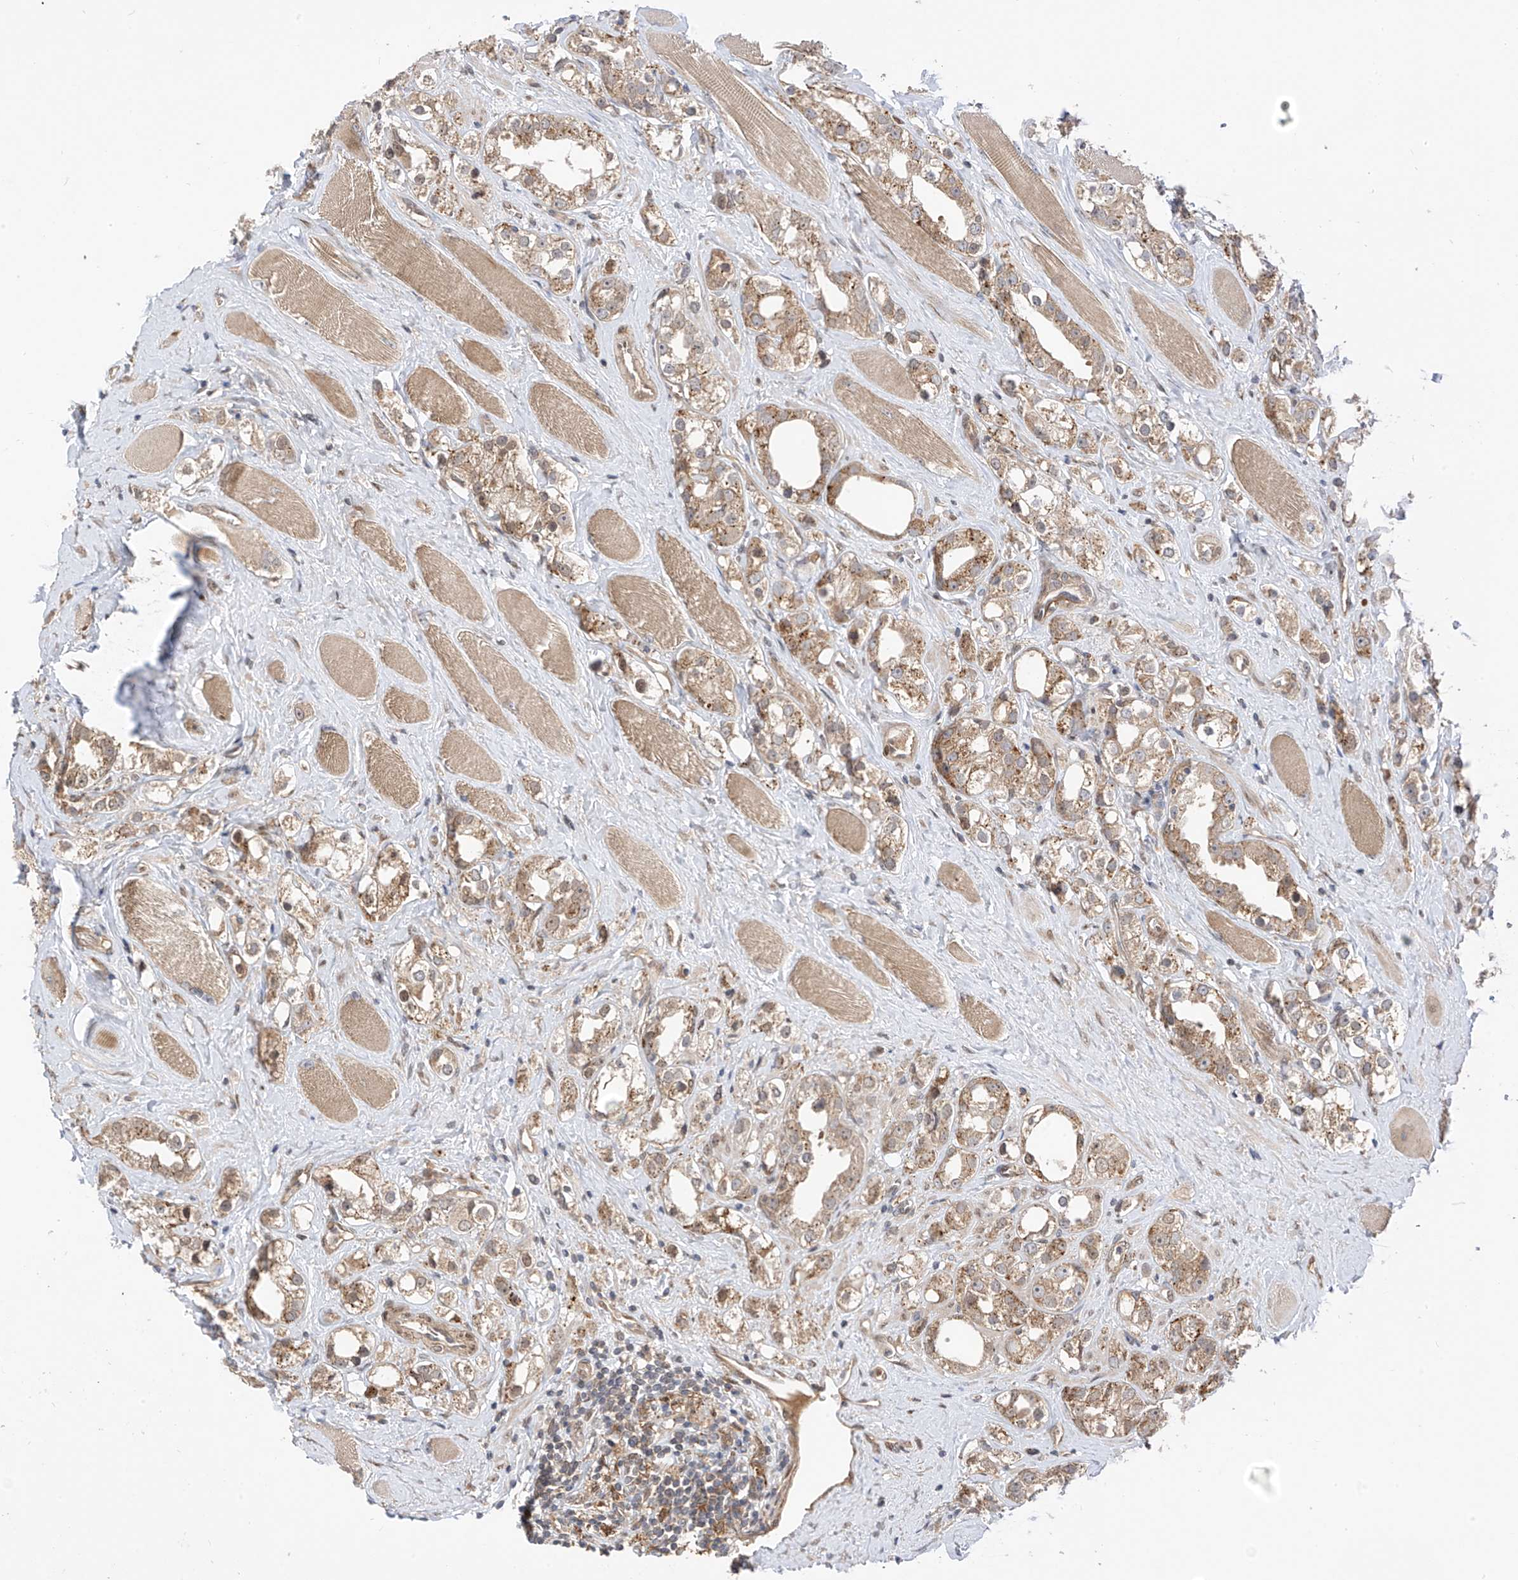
{"staining": {"intensity": "moderate", "quantity": ">75%", "location": "cytoplasmic/membranous"}, "tissue": "prostate cancer", "cell_type": "Tumor cells", "image_type": "cancer", "snomed": [{"axis": "morphology", "description": "Adenocarcinoma, NOS"}, {"axis": "topography", "description": "Prostate"}], "caption": "Protein expression analysis of adenocarcinoma (prostate) reveals moderate cytoplasmic/membranous staining in about >75% of tumor cells. Immunohistochemistry (ihc) stains the protein of interest in brown and the nuclei are stained blue.", "gene": "MRTFA", "patient": {"sex": "male", "age": 79}}